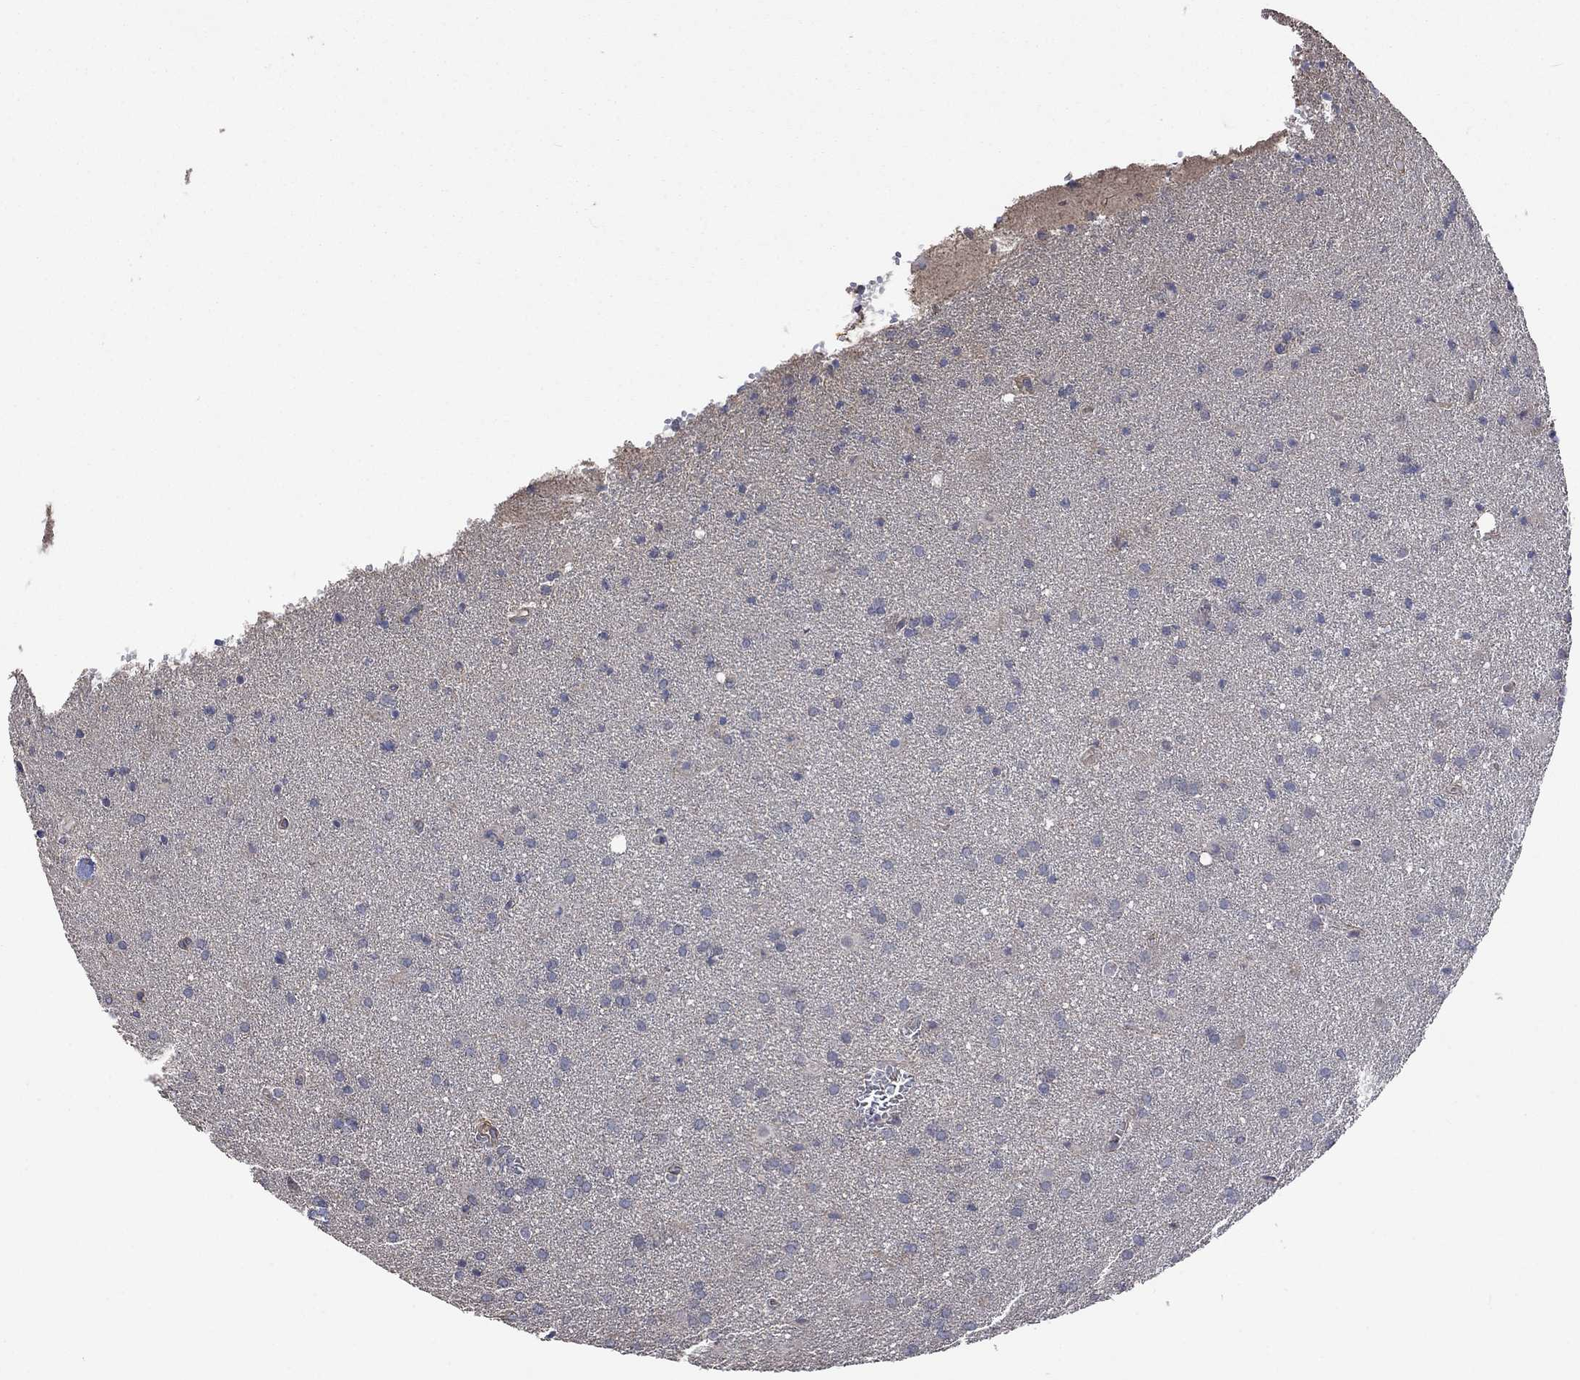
{"staining": {"intensity": "negative", "quantity": "none", "location": "none"}, "tissue": "glioma", "cell_type": "Tumor cells", "image_type": "cancer", "snomed": [{"axis": "morphology", "description": "Glioma, malignant, Low grade"}, {"axis": "topography", "description": "Brain"}], "caption": "This micrograph is of glioma stained with immunohistochemistry to label a protein in brown with the nuclei are counter-stained blue. There is no expression in tumor cells.", "gene": "VCAN", "patient": {"sex": "male", "age": 58}}